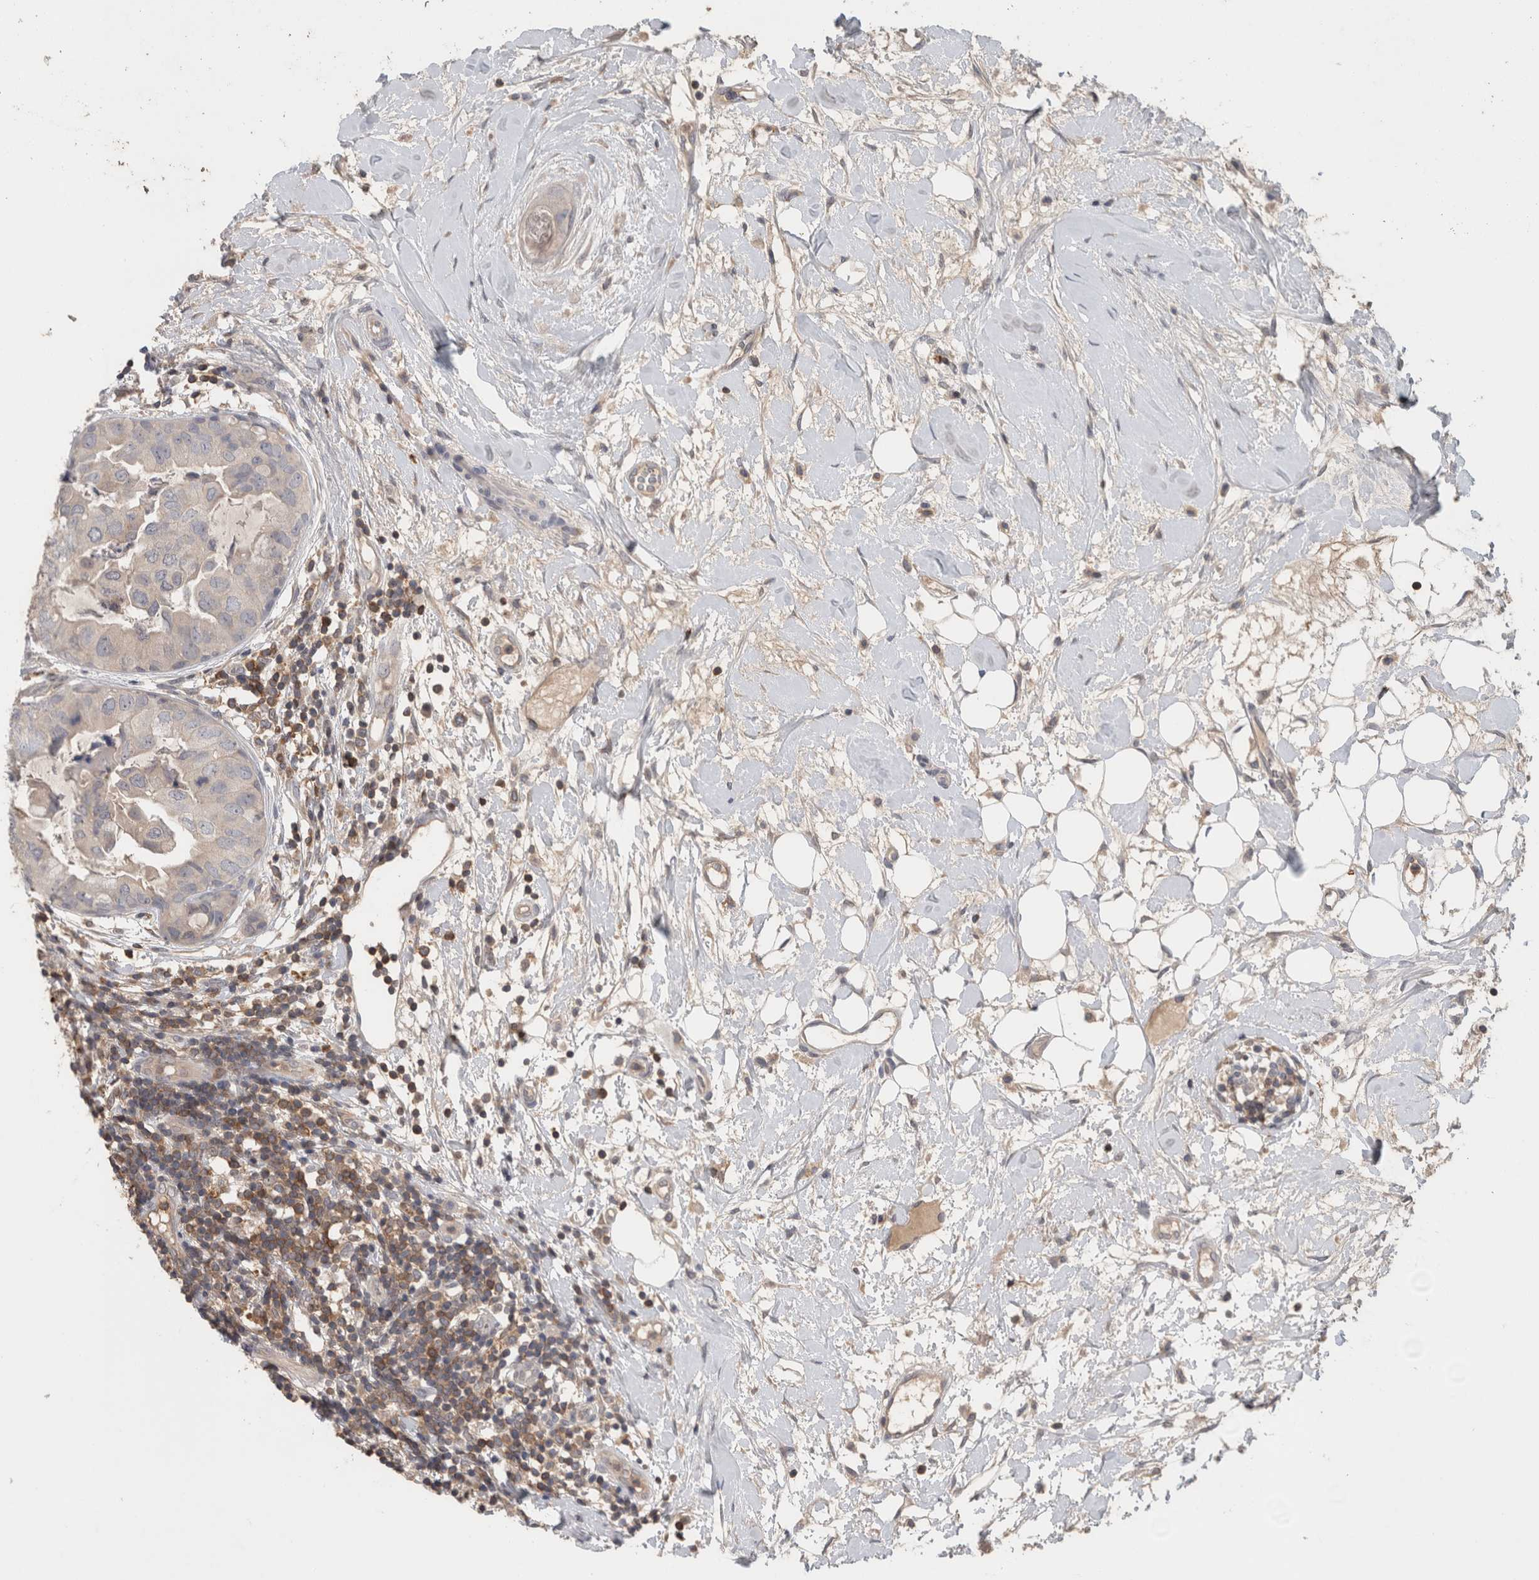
{"staining": {"intensity": "negative", "quantity": "none", "location": "none"}, "tissue": "breast cancer", "cell_type": "Tumor cells", "image_type": "cancer", "snomed": [{"axis": "morphology", "description": "Duct carcinoma"}, {"axis": "topography", "description": "Breast"}], "caption": "This image is of breast invasive ductal carcinoma stained with immunohistochemistry (IHC) to label a protein in brown with the nuclei are counter-stained blue. There is no expression in tumor cells.", "gene": "GFRA2", "patient": {"sex": "female", "age": 40}}